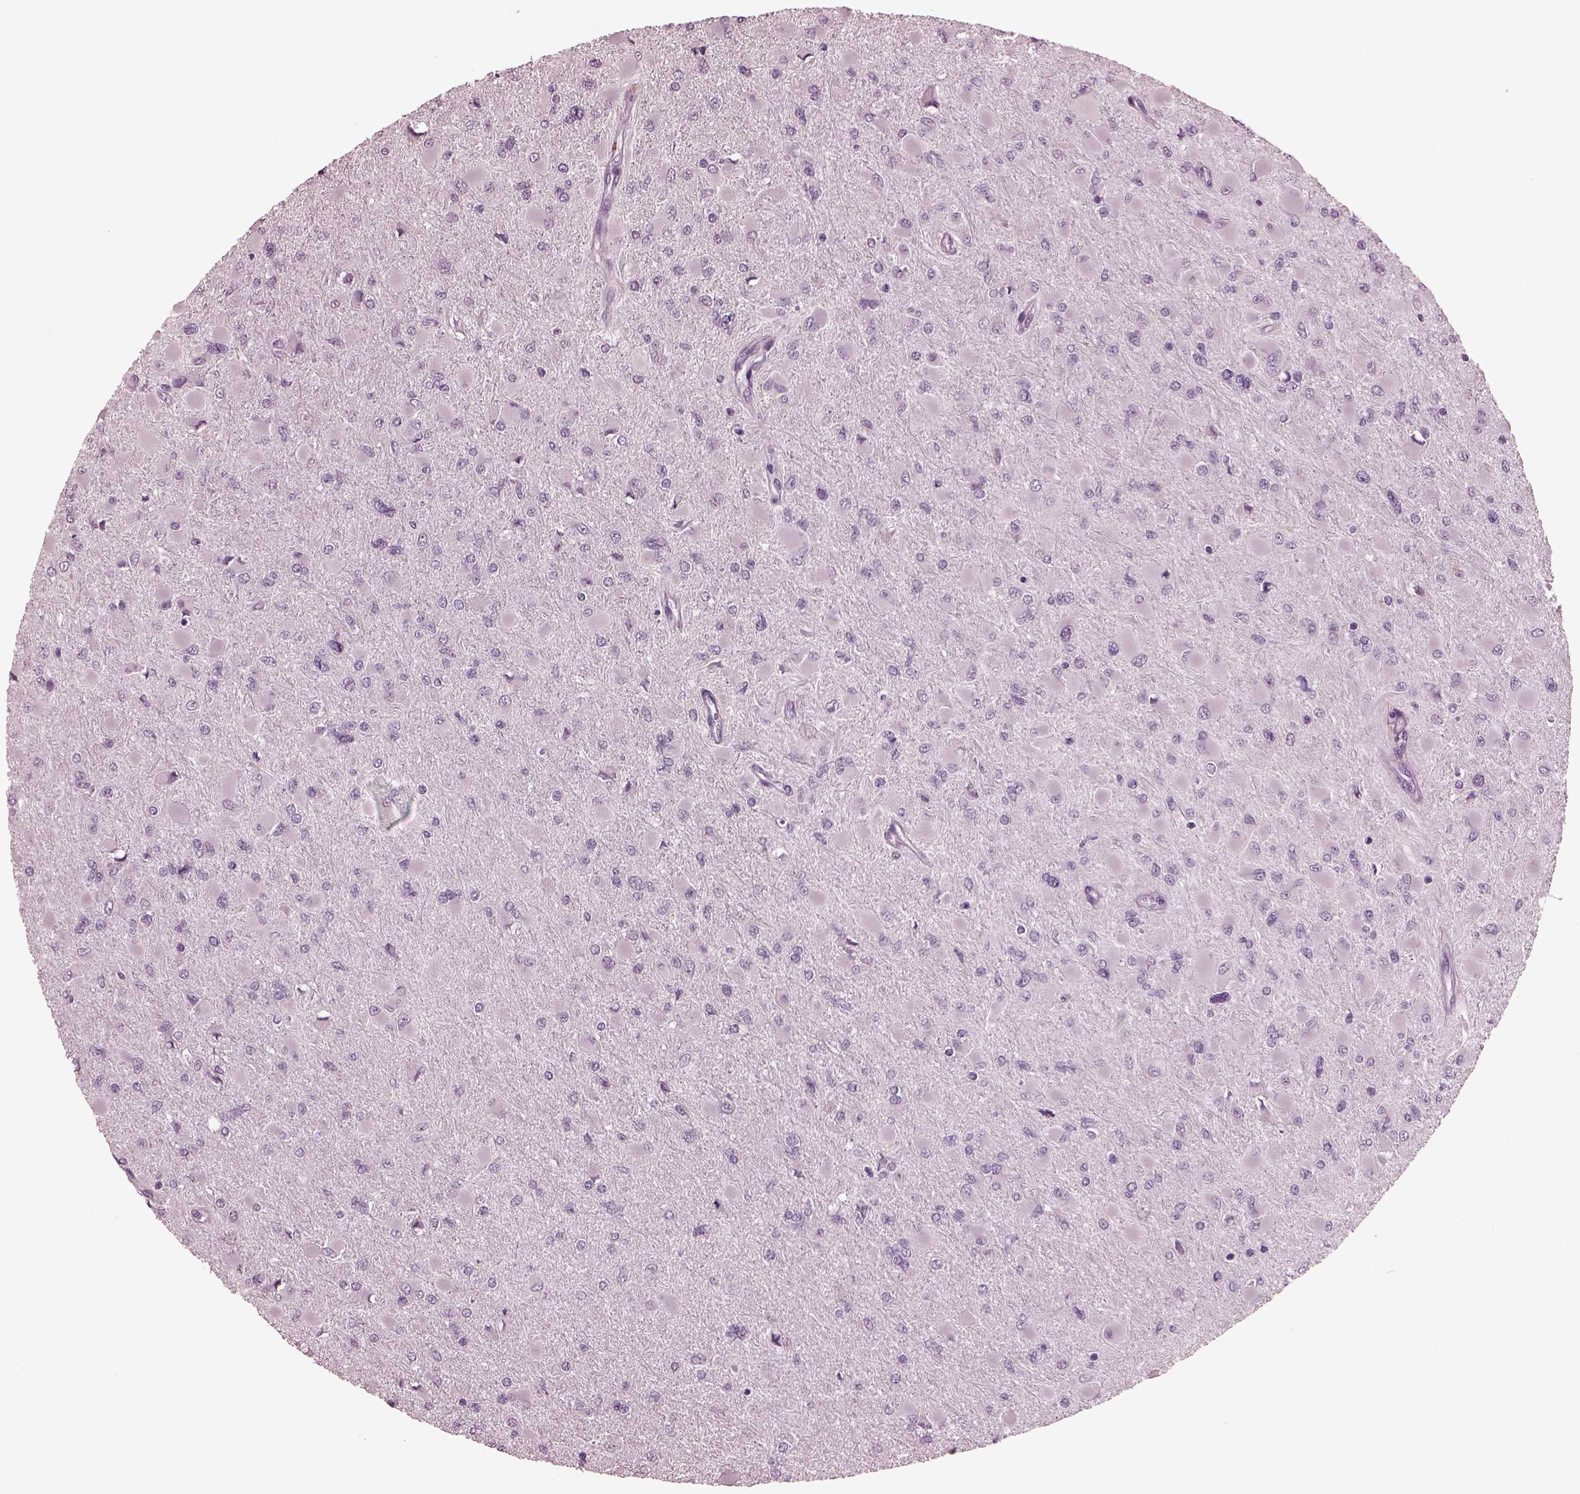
{"staining": {"intensity": "negative", "quantity": "none", "location": "none"}, "tissue": "glioma", "cell_type": "Tumor cells", "image_type": "cancer", "snomed": [{"axis": "morphology", "description": "Glioma, malignant, High grade"}, {"axis": "topography", "description": "Cerebral cortex"}], "caption": "IHC of high-grade glioma (malignant) displays no staining in tumor cells. (DAB IHC visualized using brightfield microscopy, high magnification).", "gene": "MIB2", "patient": {"sex": "female", "age": 36}}